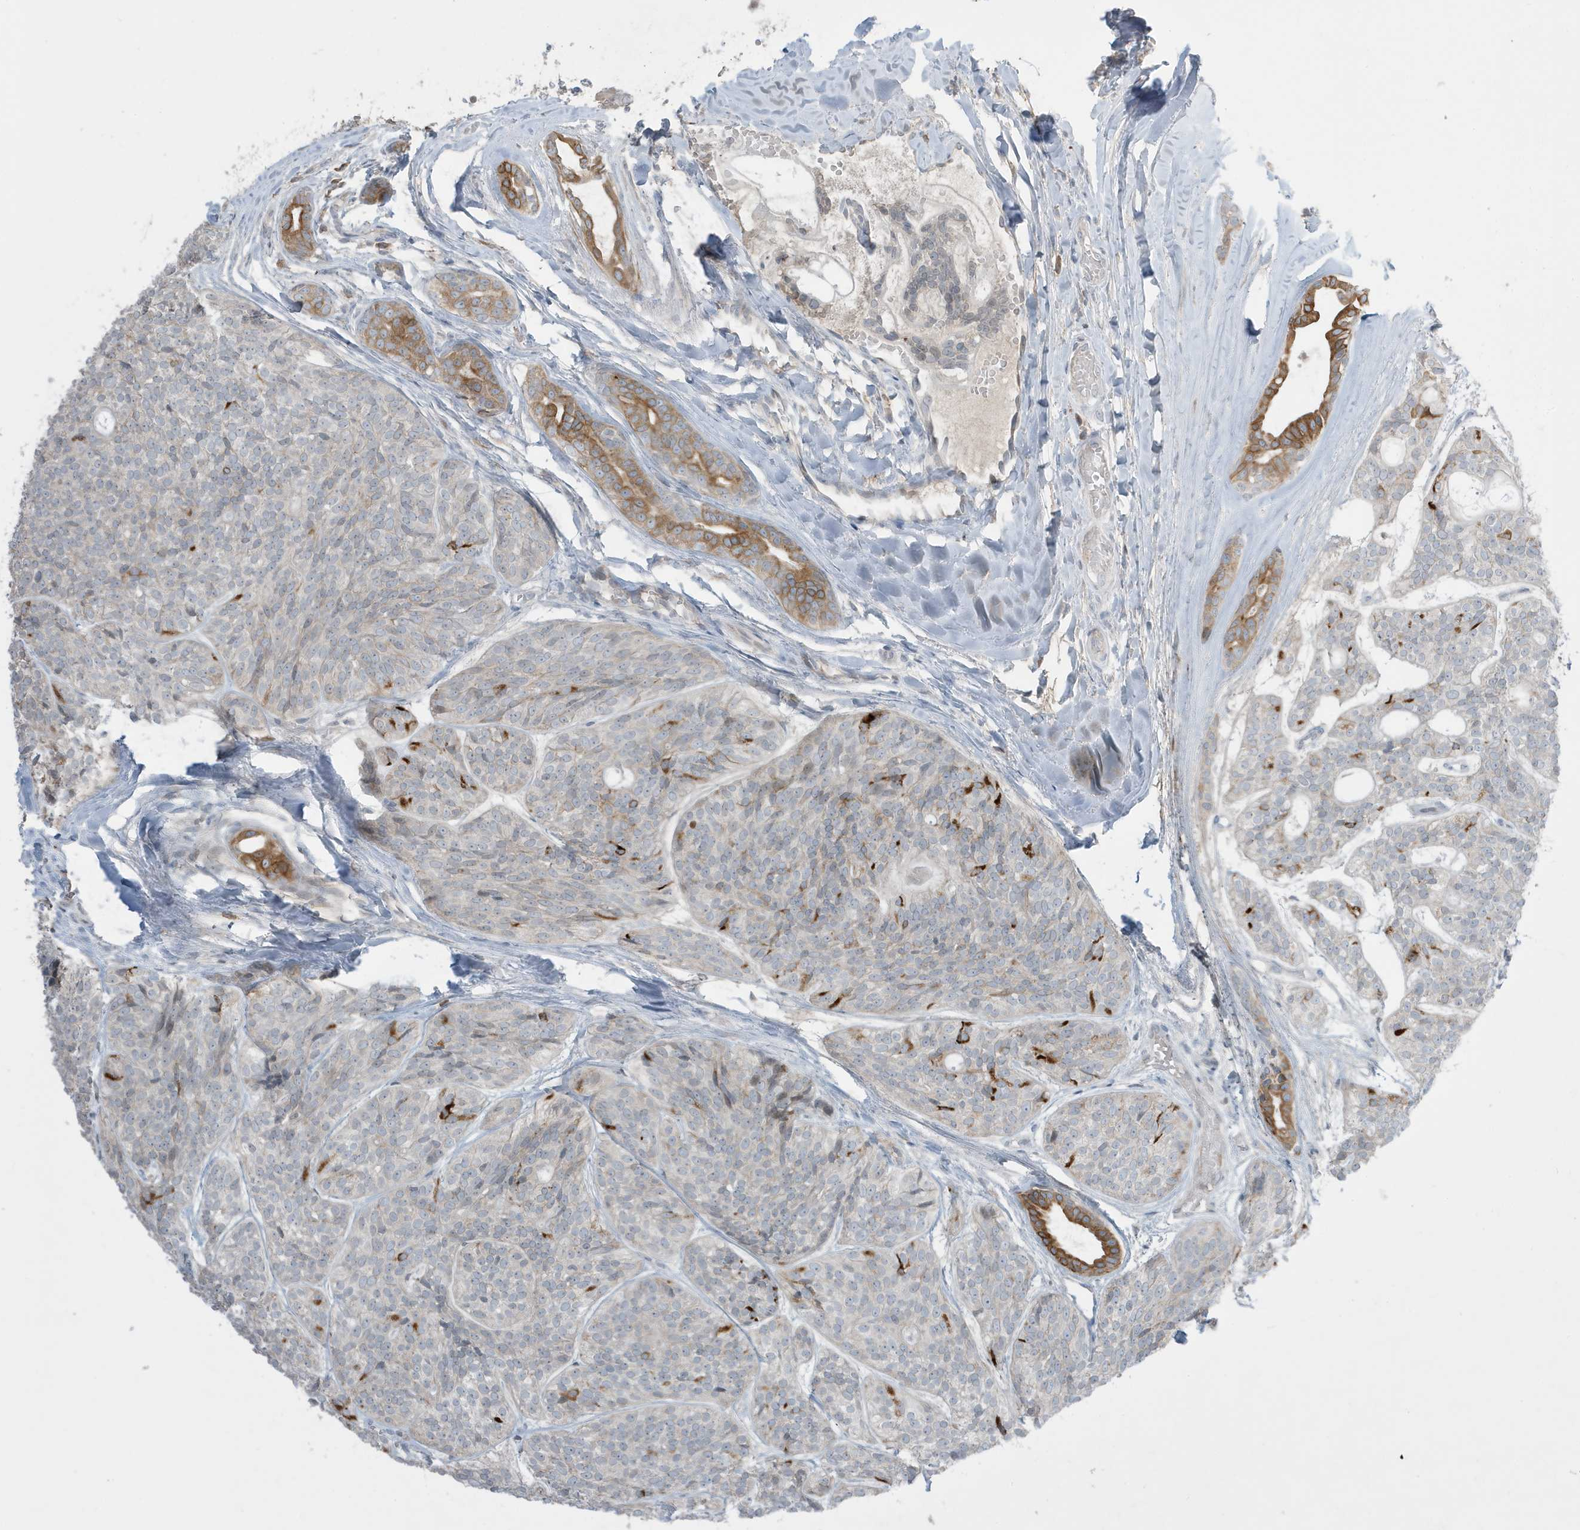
{"staining": {"intensity": "strong", "quantity": "<25%", "location": "cytoplasmic/membranous"}, "tissue": "head and neck cancer", "cell_type": "Tumor cells", "image_type": "cancer", "snomed": [{"axis": "morphology", "description": "Adenocarcinoma, NOS"}, {"axis": "topography", "description": "Head-Neck"}], "caption": "This is an image of immunohistochemistry (IHC) staining of head and neck cancer, which shows strong staining in the cytoplasmic/membranous of tumor cells.", "gene": "FNDC1", "patient": {"sex": "male", "age": 66}}